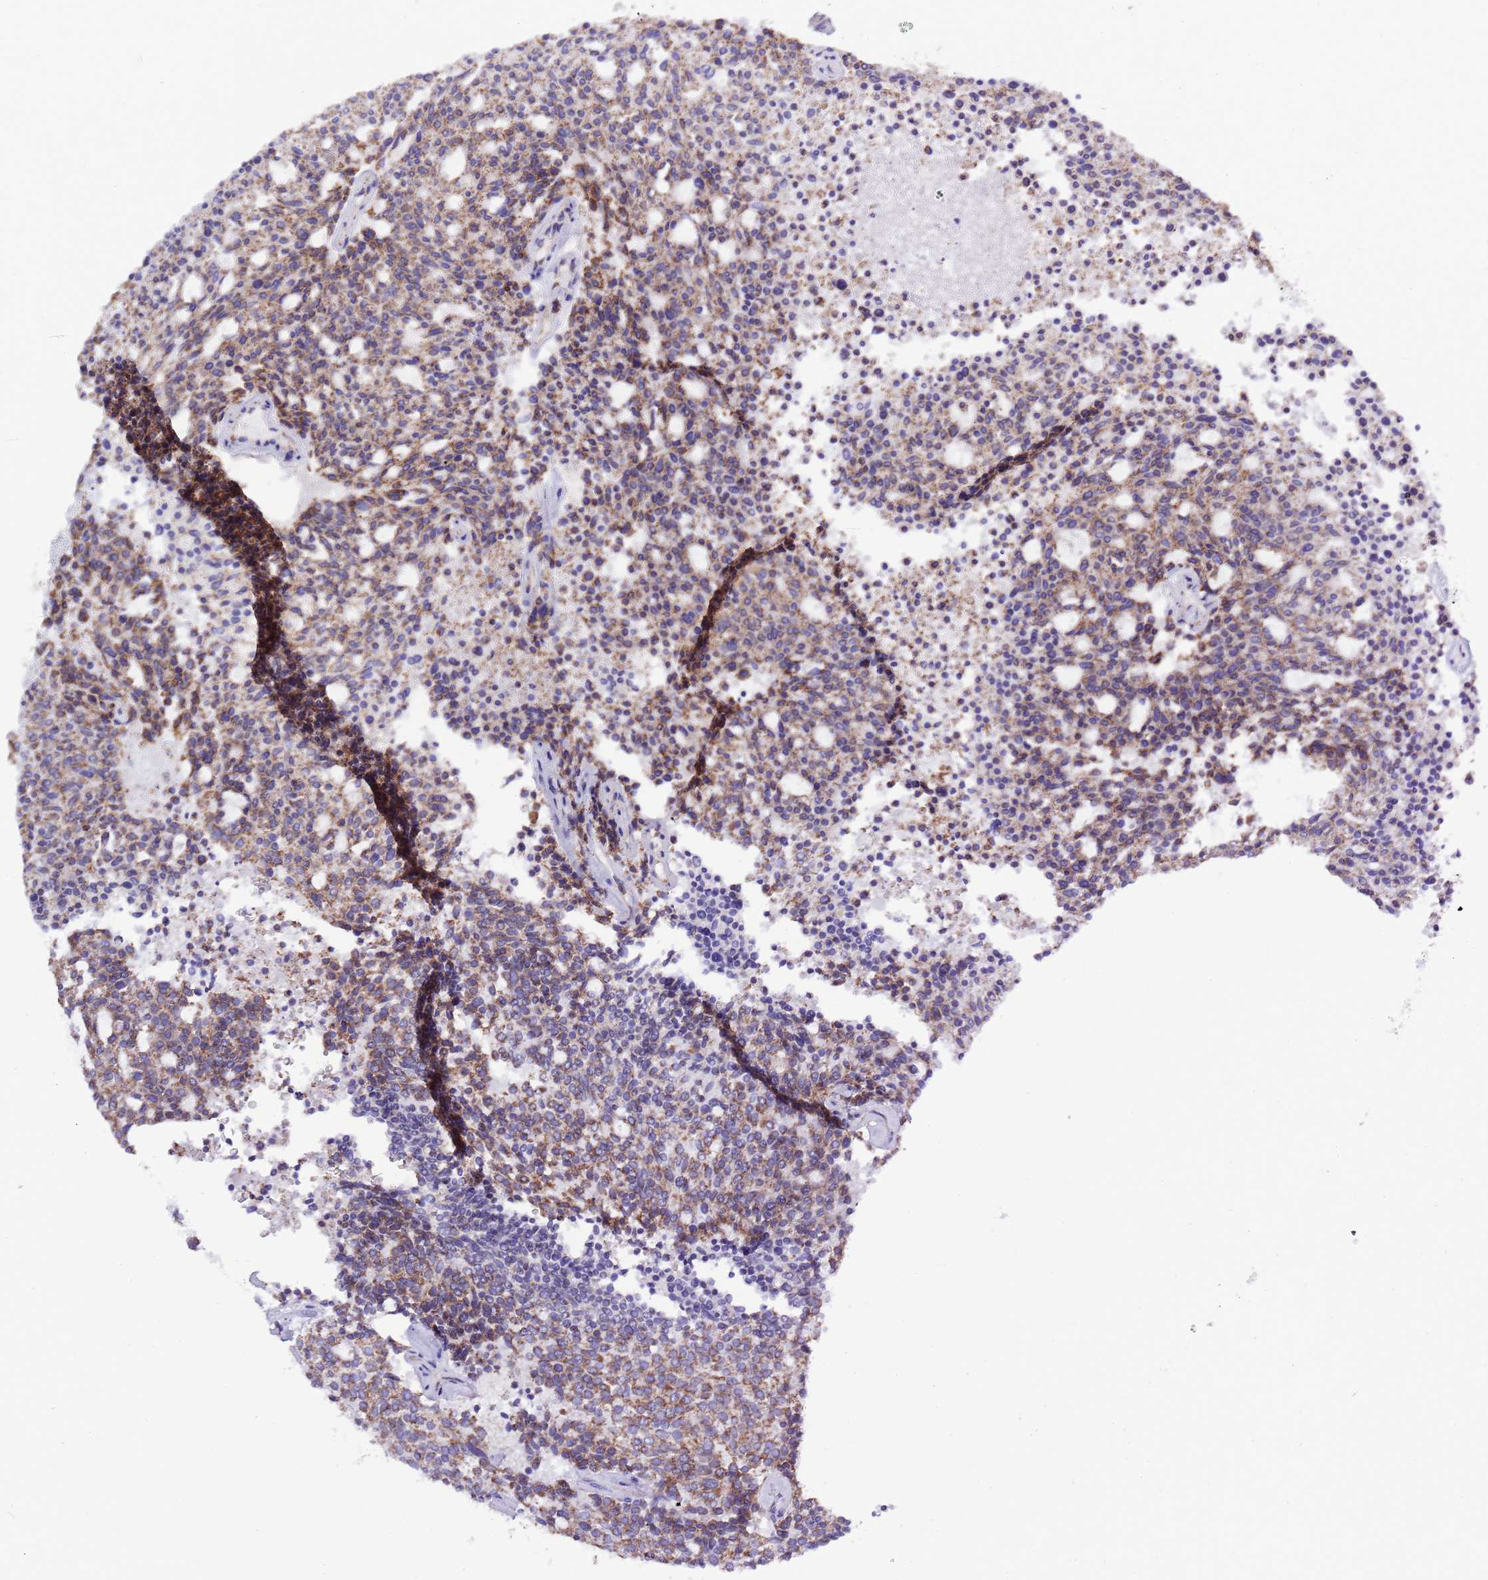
{"staining": {"intensity": "moderate", "quantity": ">75%", "location": "cytoplasmic/membranous"}, "tissue": "carcinoid", "cell_type": "Tumor cells", "image_type": "cancer", "snomed": [{"axis": "morphology", "description": "Carcinoid, malignant, NOS"}, {"axis": "topography", "description": "Pancreas"}], "caption": "This photomicrograph reveals immunohistochemistry (IHC) staining of human malignant carcinoid, with medium moderate cytoplasmic/membranous positivity in approximately >75% of tumor cells.", "gene": "TEKTIP1", "patient": {"sex": "female", "age": 54}}